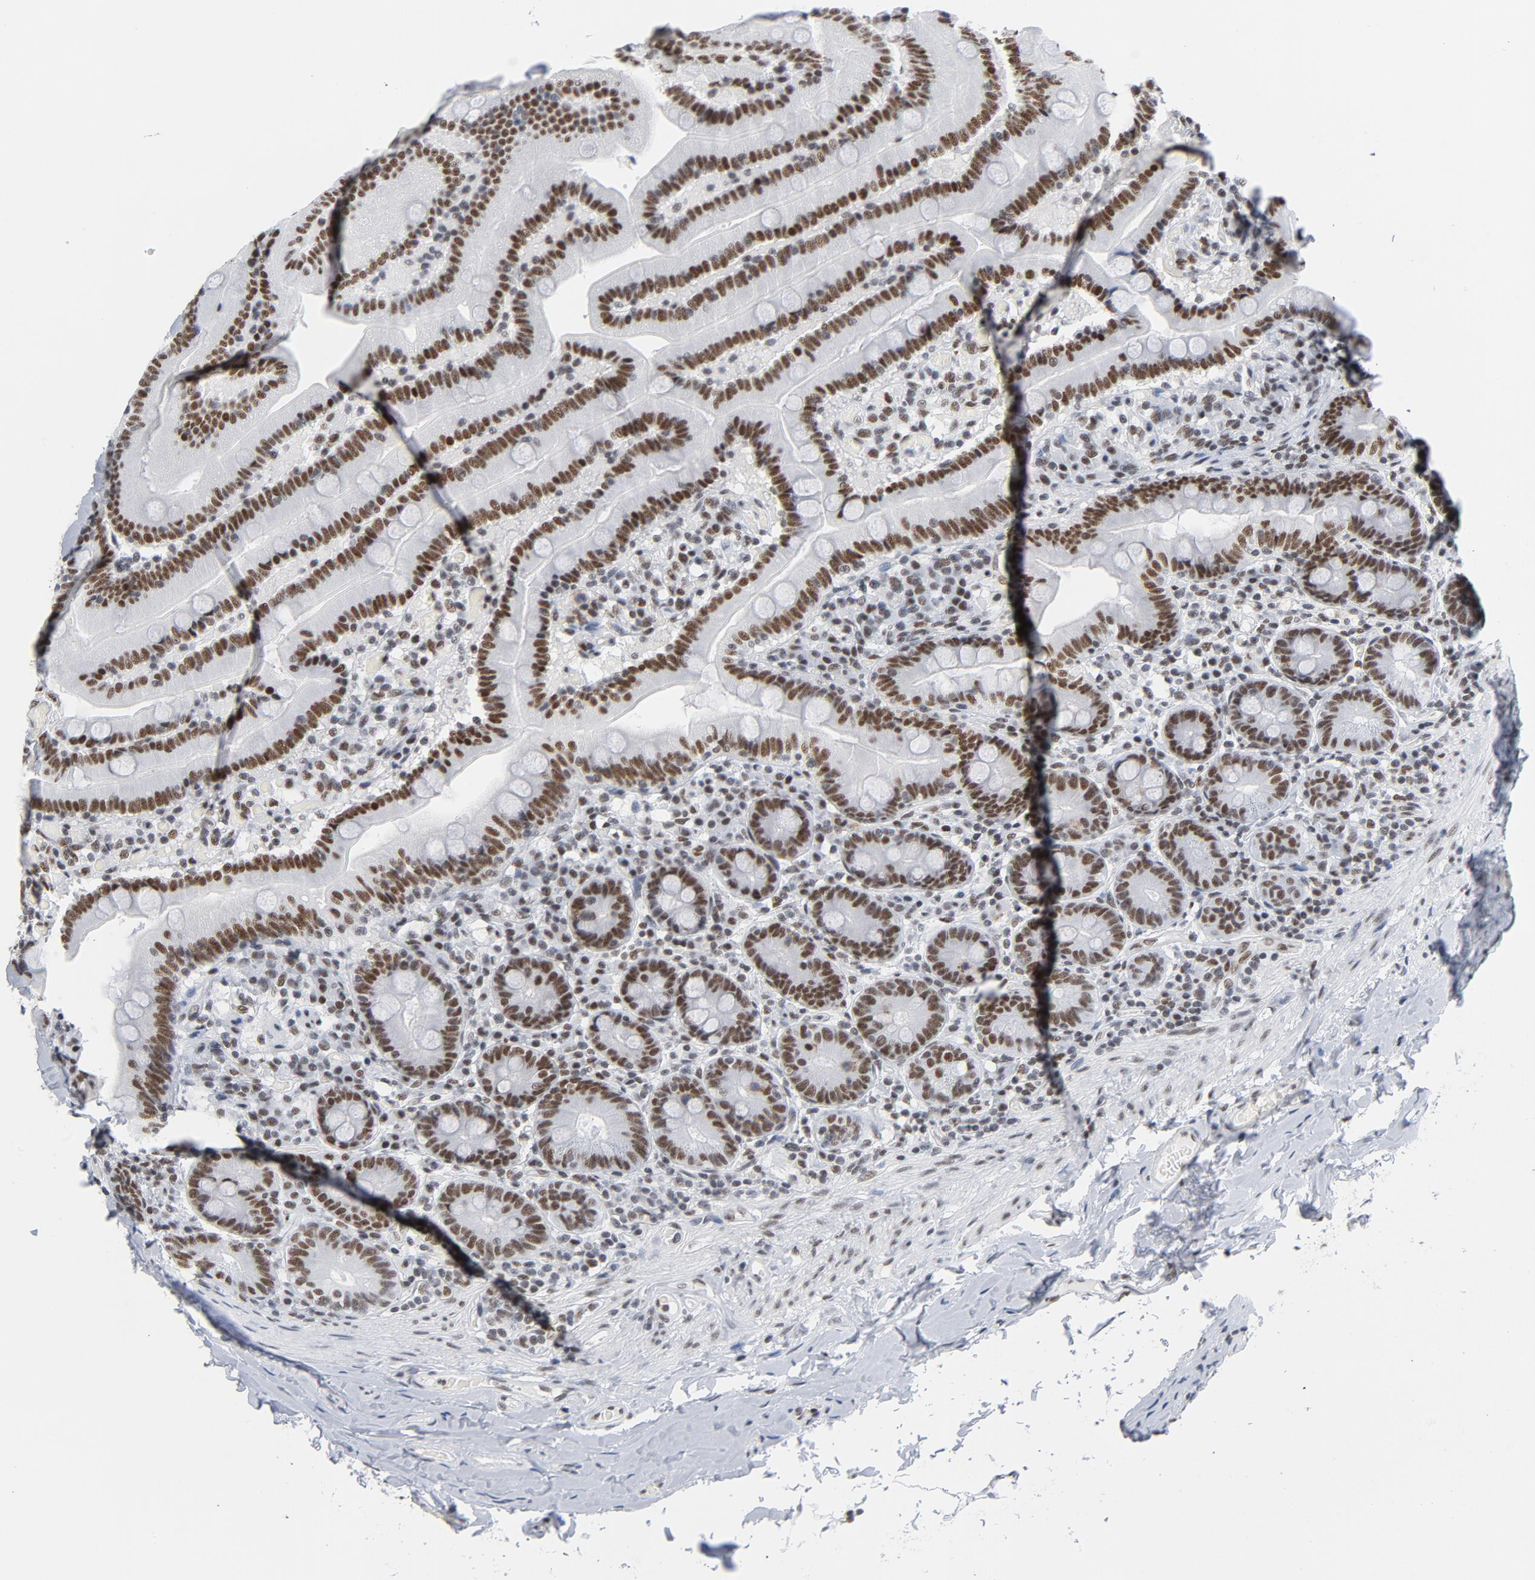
{"staining": {"intensity": "moderate", "quantity": ">75%", "location": "nuclear"}, "tissue": "duodenum", "cell_type": "Glandular cells", "image_type": "normal", "snomed": [{"axis": "morphology", "description": "Normal tissue, NOS"}, {"axis": "topography", "description": "Duodenum"}], "caption": "The immunohistochemical stain highlights moderate nuclear expression in glandular cells of benign duodenum. (Brightfield microscopy of DAB IHC at high magnification).", "gene": "CSTF2", "patient": {"sex": "male", "age": 66}}